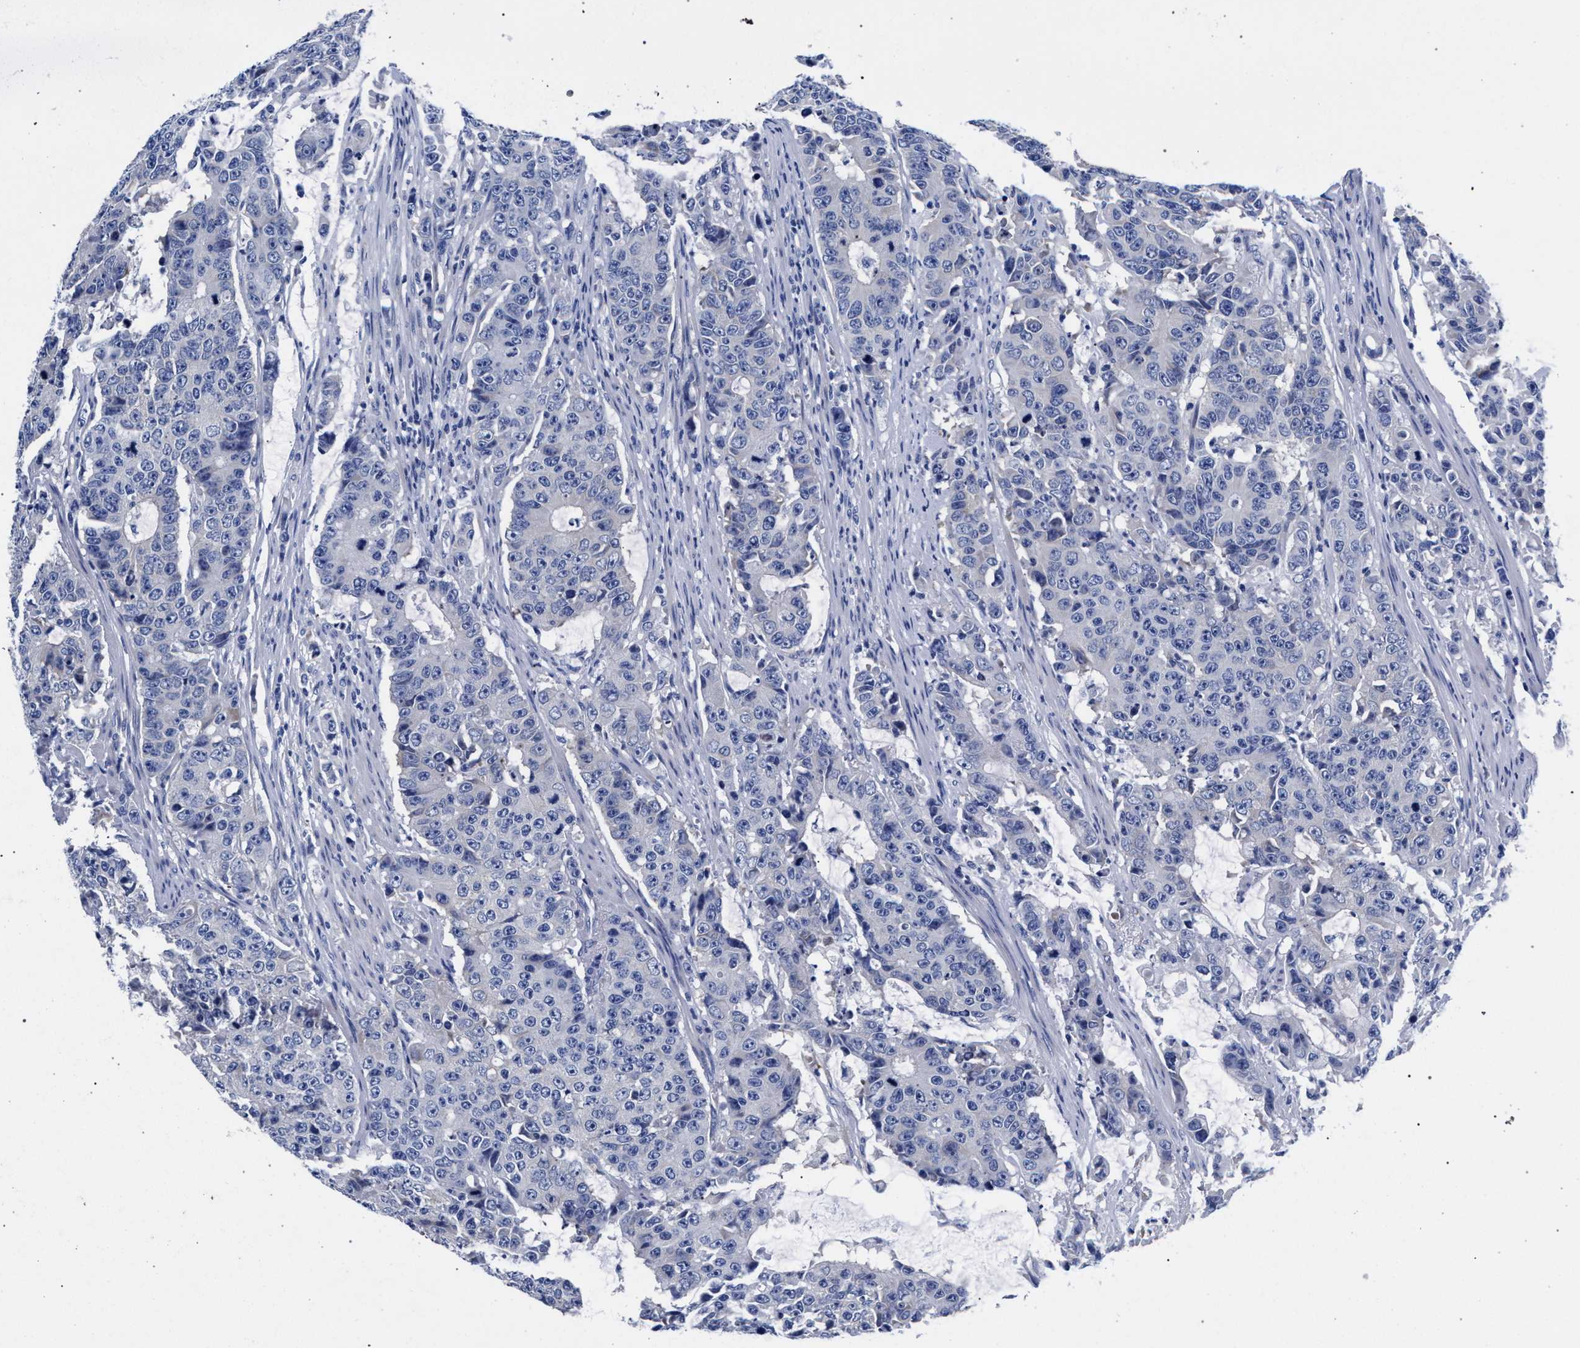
{"staining": {"intensity": "negative", "quantity": "none", "location": "none"}, "tissue": "colorectal cancer", "cell_type": "Tumor cells", "image_type": "cancer", "snomed": [{"axis": "morphology", "description": "Adenocarcinoma, NOS"}, {"axis": "topography", "description": "Colon"}], "caption": "Tumor cells are negative for protein expression in human colorectal cancer (adenocarcinoma).", "gene": "AKAP4", "patient": {"sex": "female", "age": 86}}